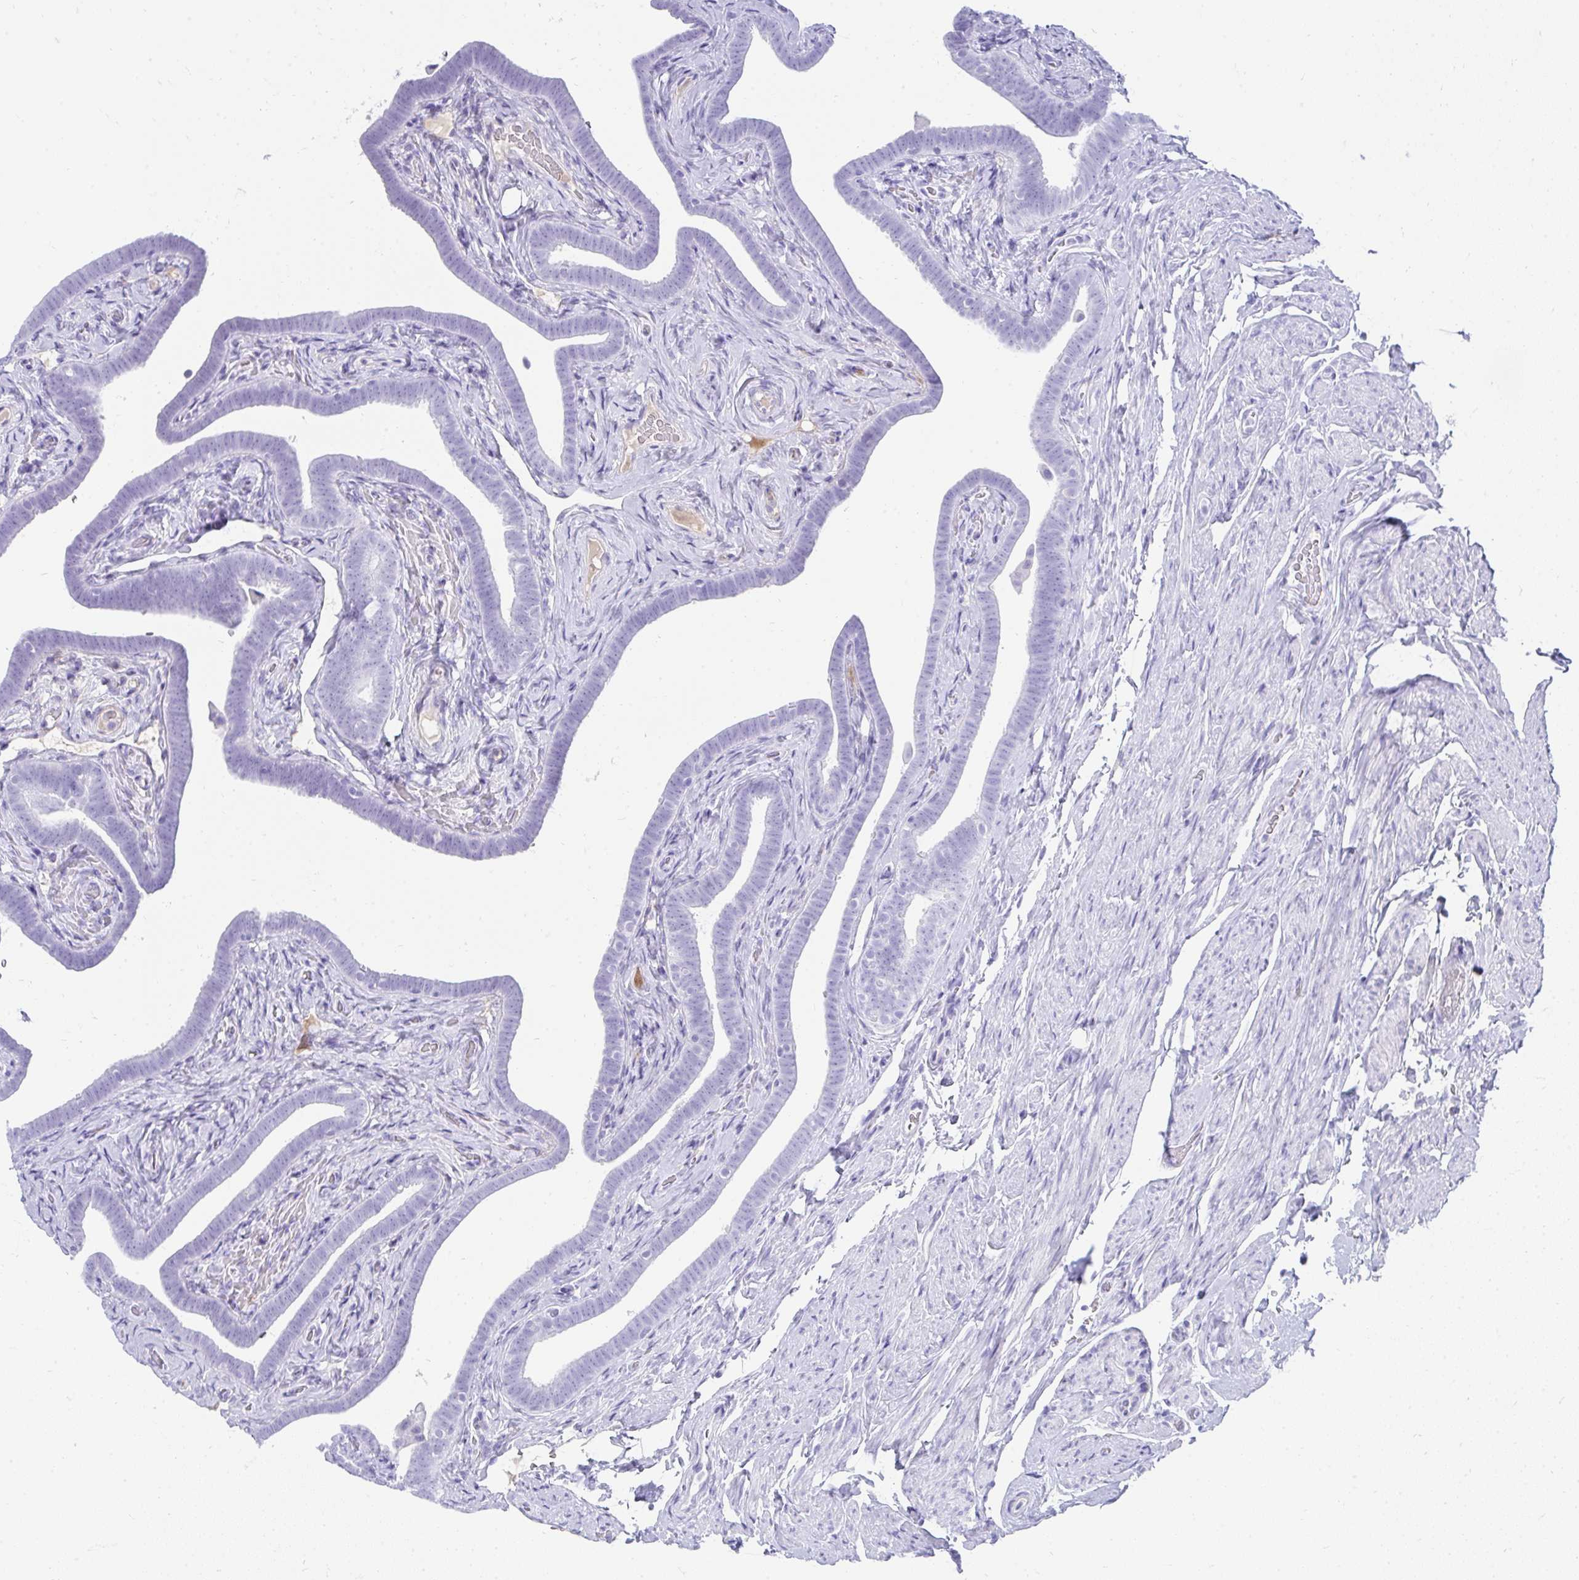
{"staining": {"intensity": "negative", "quantity": "none", "location": "none"}, "tissue": "fallopian tube", "cell_type": "Glandular cells", "image_type": "normal", "snomed": [{"axis": "morphology", "description": "Normal tissue, NOS"}, {"axis": "topography", "description": "Fallopian tube"}], "caption": "High magnification brightfield microscopy of normal fallopian tube stained with DAB (brown) and counterstained with hematoxylin (blue): glandular cells show no significant positivity. (DAB (3,3'-diaminobenzidine) immunohistochemistry visualized using brightfield microscopy, high magnification).", "gene": "TNNT1", "patient": {"sex": "female", "age": 69}}